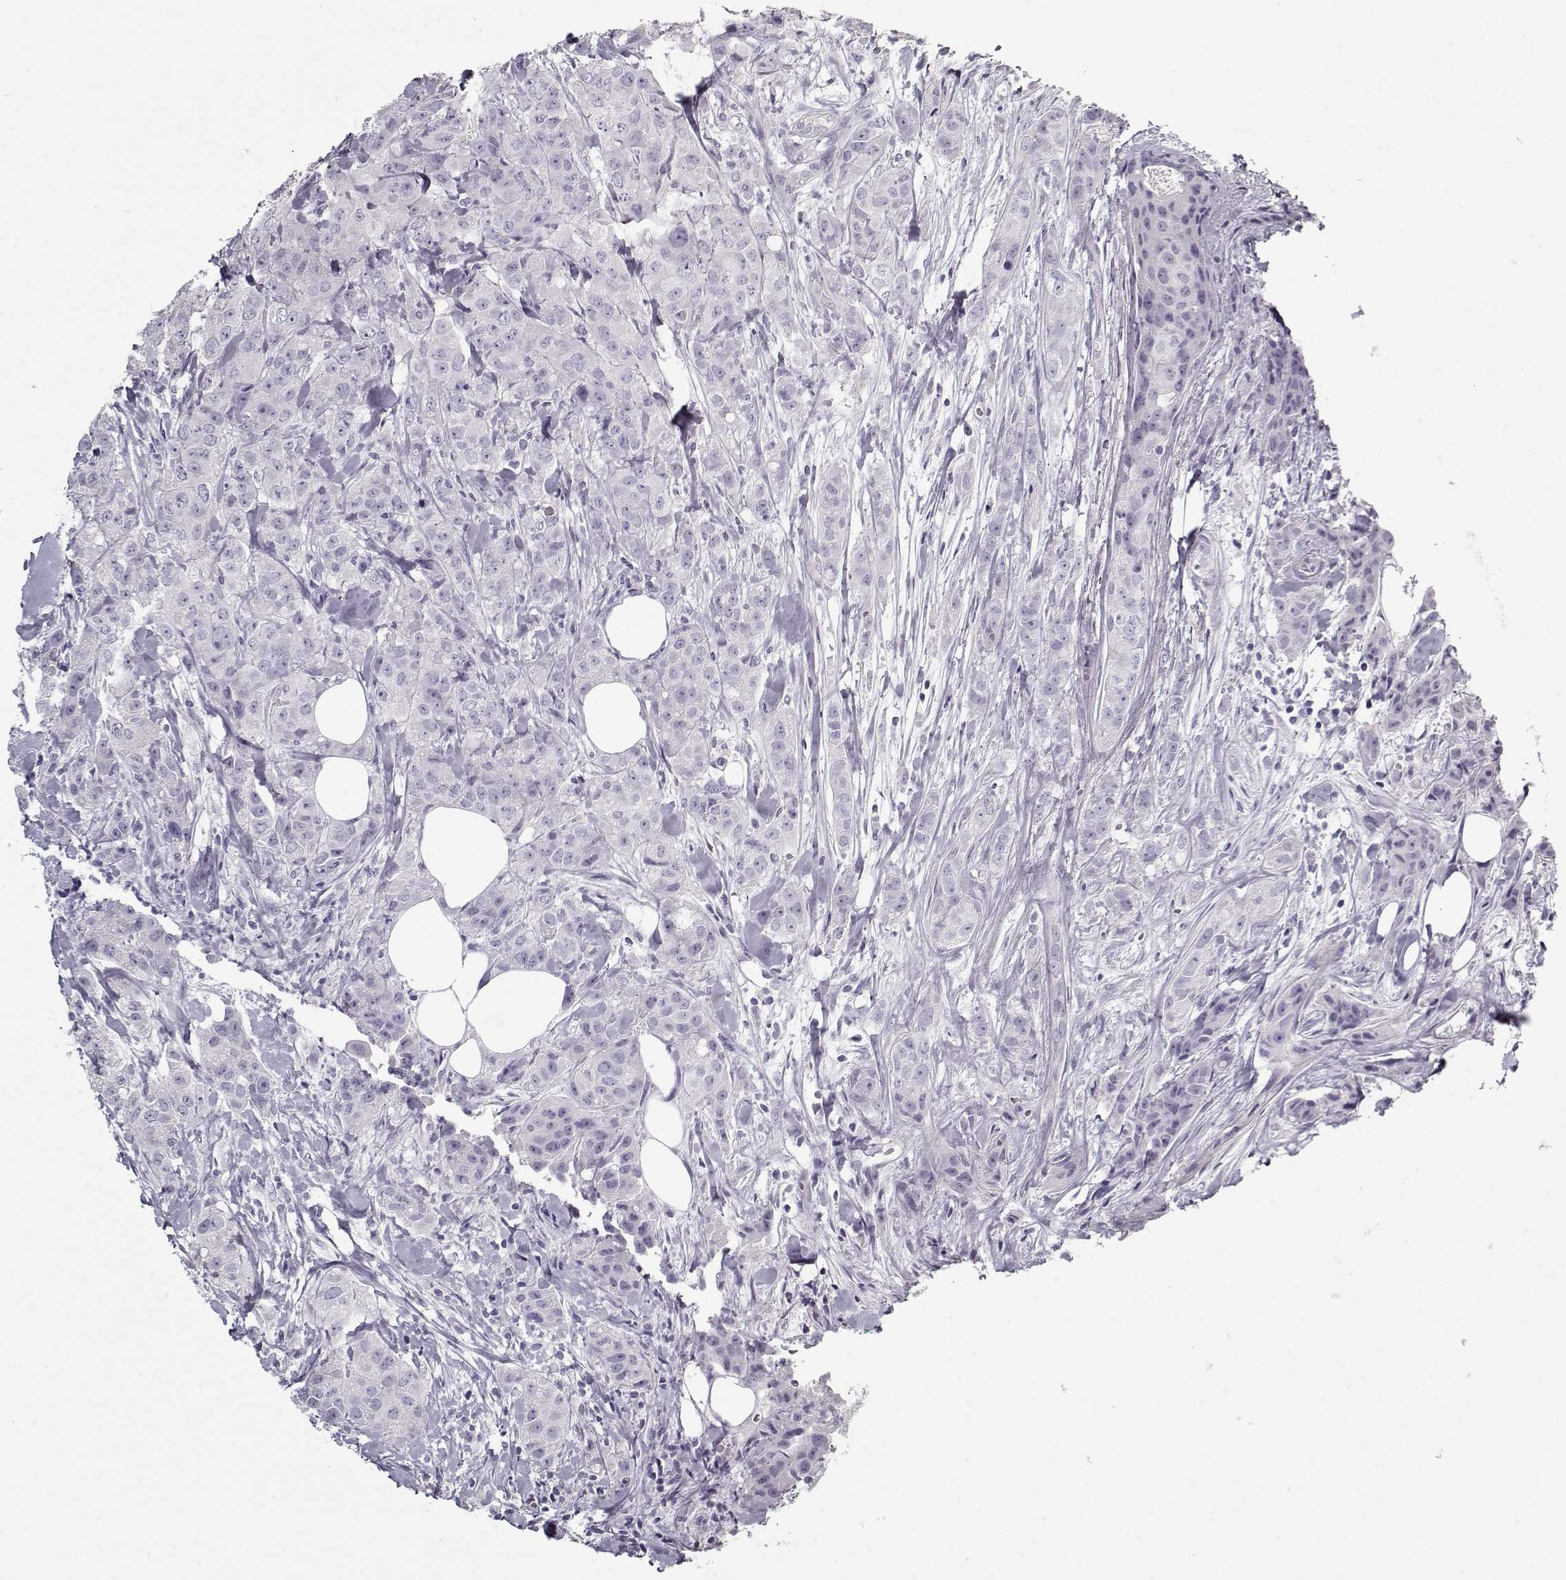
{"staining": {"intensity": "negative", "quantity": "none", "location": "none"}, "tissue": "breast cancer", "cell_type": "Tumor cells", "image_type": "cancer", "snomed": [{"axis": "morphology", "description": "Duct carcinoma"}, {"axis": "topography", "description": "Breast"}], "caption": "IHC photomicrograph of neoplastic tissue: human breast cancer (intraductal carcinoma) stained with DAB displays no significant protein expression in tumor cells.", "gene": "CCDC136", "patient": {"sex": "female", "age": 43}}